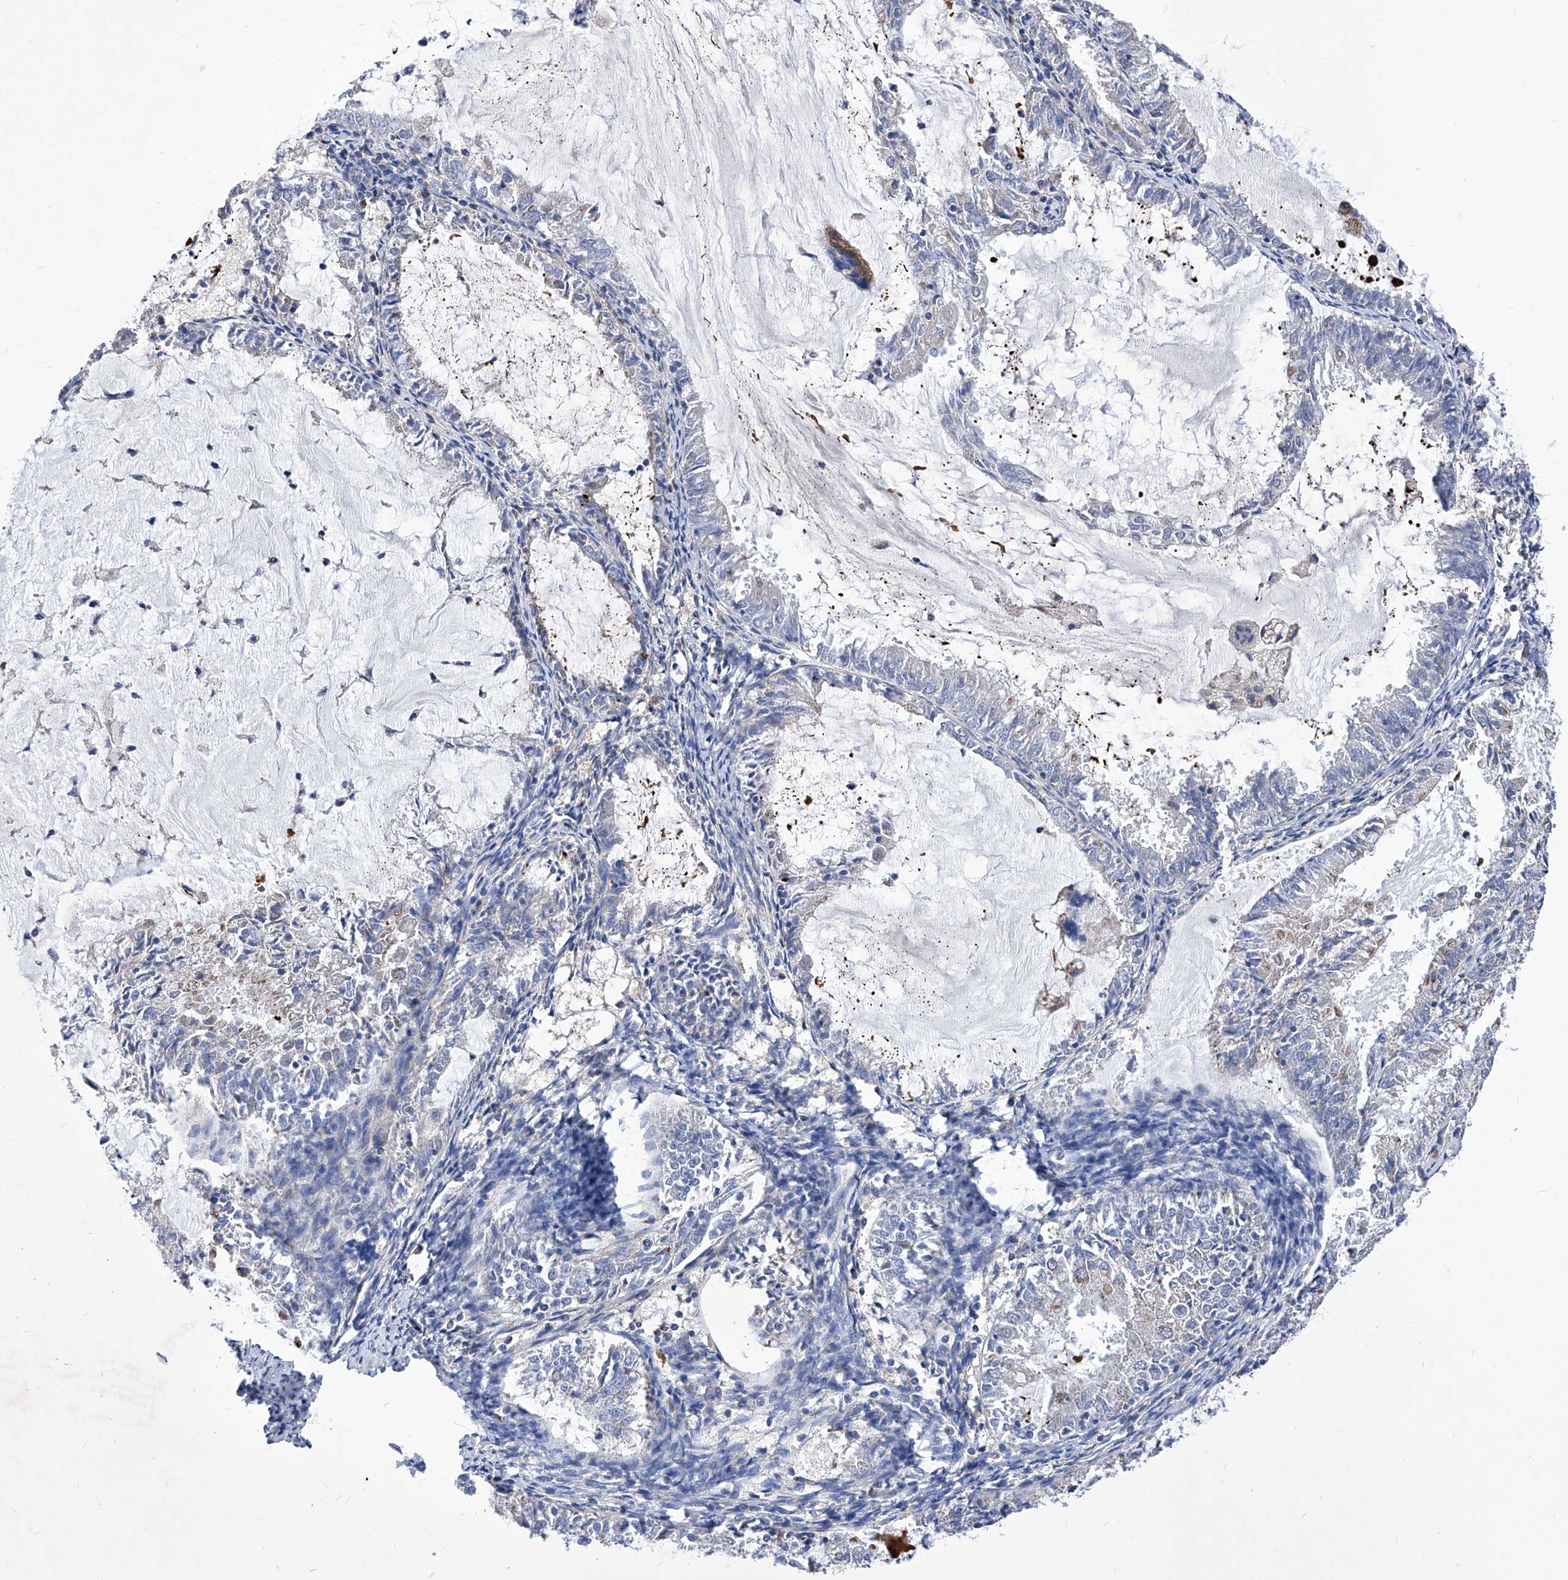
{"staining": {"intensity": "weak", "quantity": "<25%", "location": "cytoplasmic/membranous"}, "tissue": "endometrial cancer", "cell_type": "Tumor cells", "image_type": "cancer", "snomed": [{"axis": "morphology", "description": "Adenocarcinoma, NOS"}, {"axis": "topography", "description": "Endometrium"}], "caption": "An immunohistochemistry (IHC) image of endometrial cancer (adenocarcinoma) is shown. There is no staining in tumor cells of endometrial cancer (adenocarcinoma). (Brightfield microscopy of DAB (3,3'-diaminobenzidine) IHC at high magnification).", "gene": "HRNR", "patient": {"sex": "female", "age": 57}}